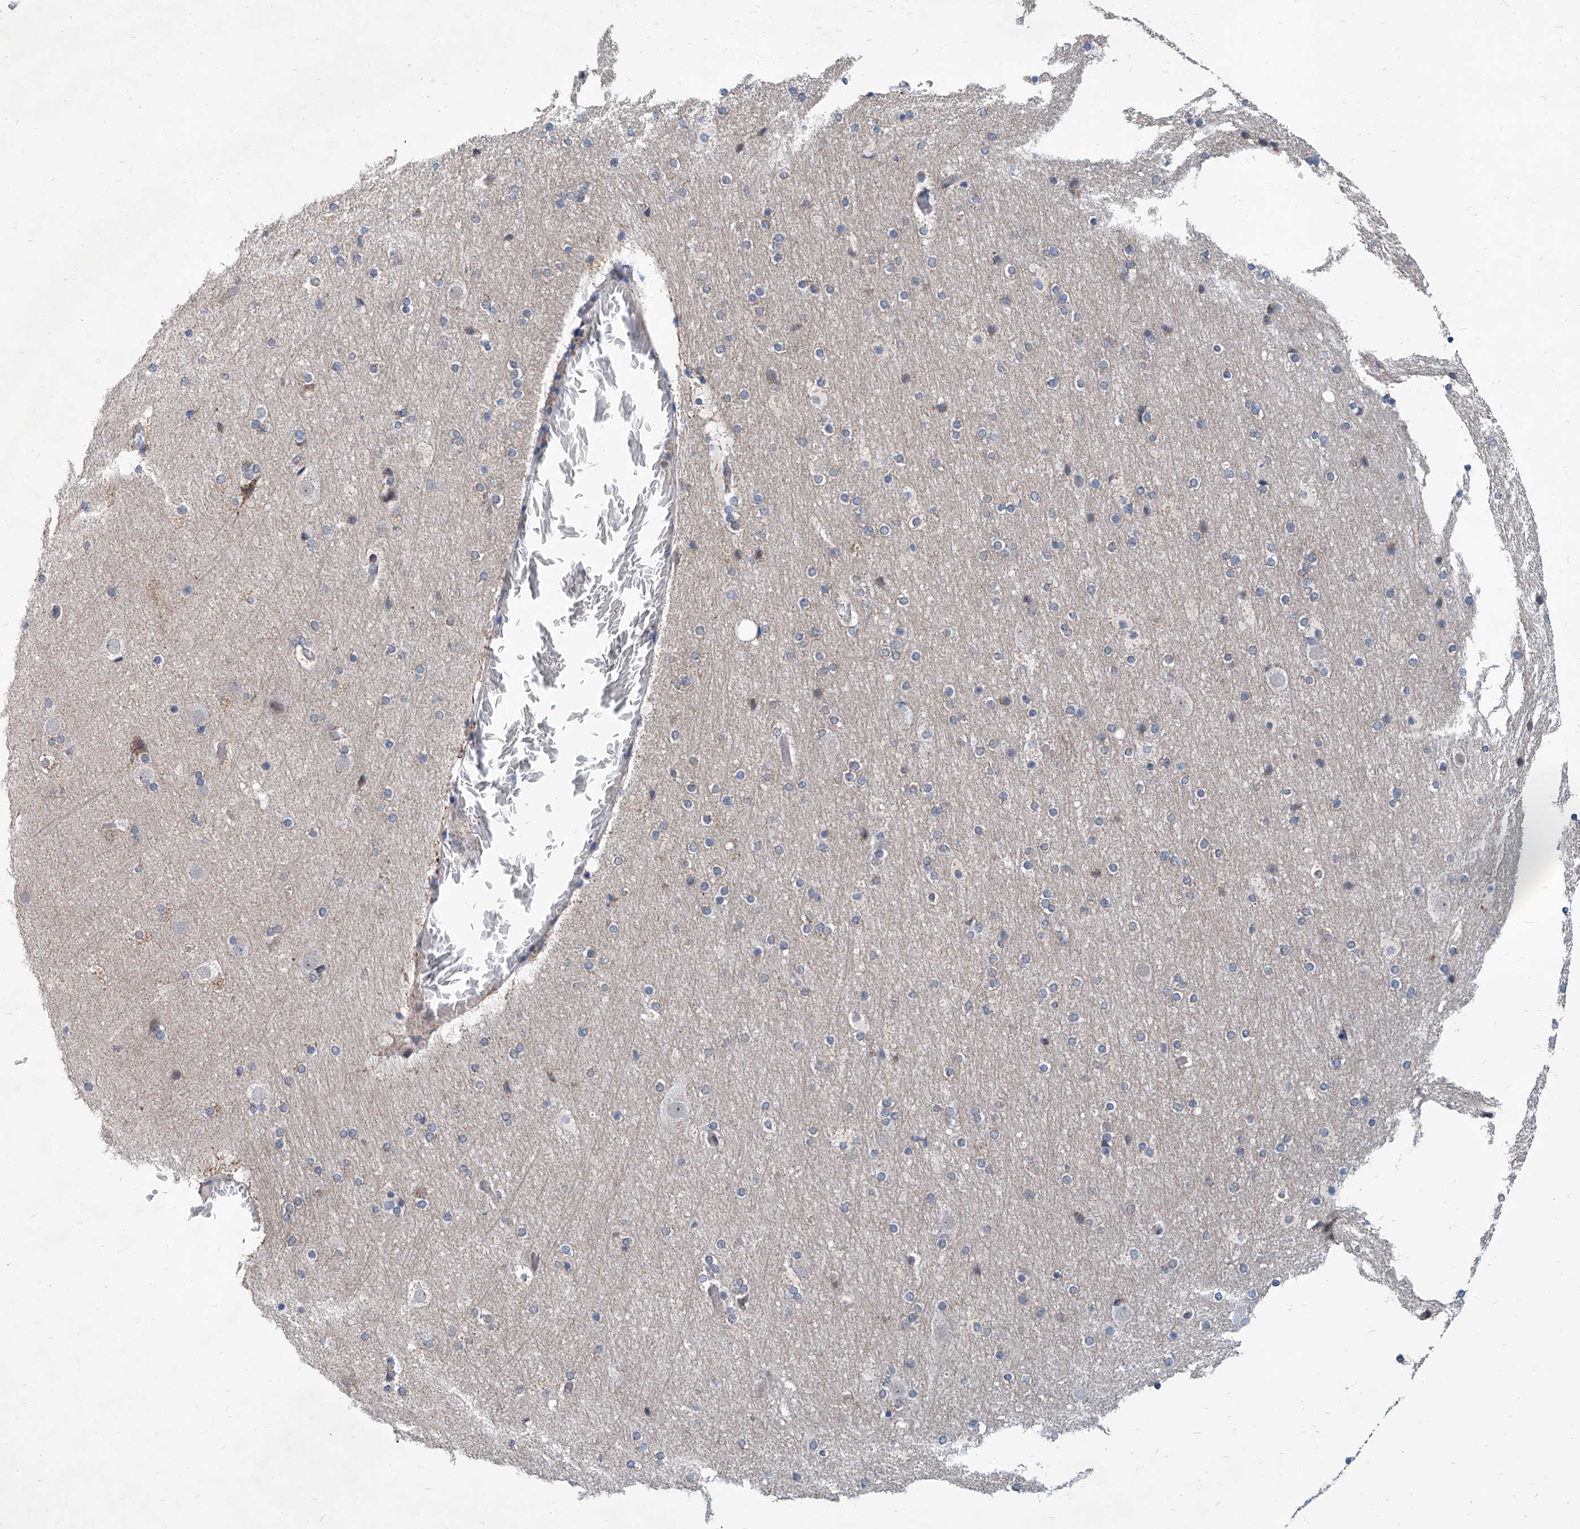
{"staining": {"intensity": "negative", "quantity": "none", "location": "none"}, "tissue": "cerebral cortex", "cell_type": "Endothelial cells", "image_type": "normal", "snomed": [{"axis": "morphology", "description": "Normal tissue, NOS"}, {"axis": "topography", "description": "Cerebral cortex"}], "caption": "DAB immunohistochemical staining of normal human cerebral cortex exhibits no significant expression in endothelial cells.", "gene": "USP48", "patient": {"sex": "male", "age": 57}}